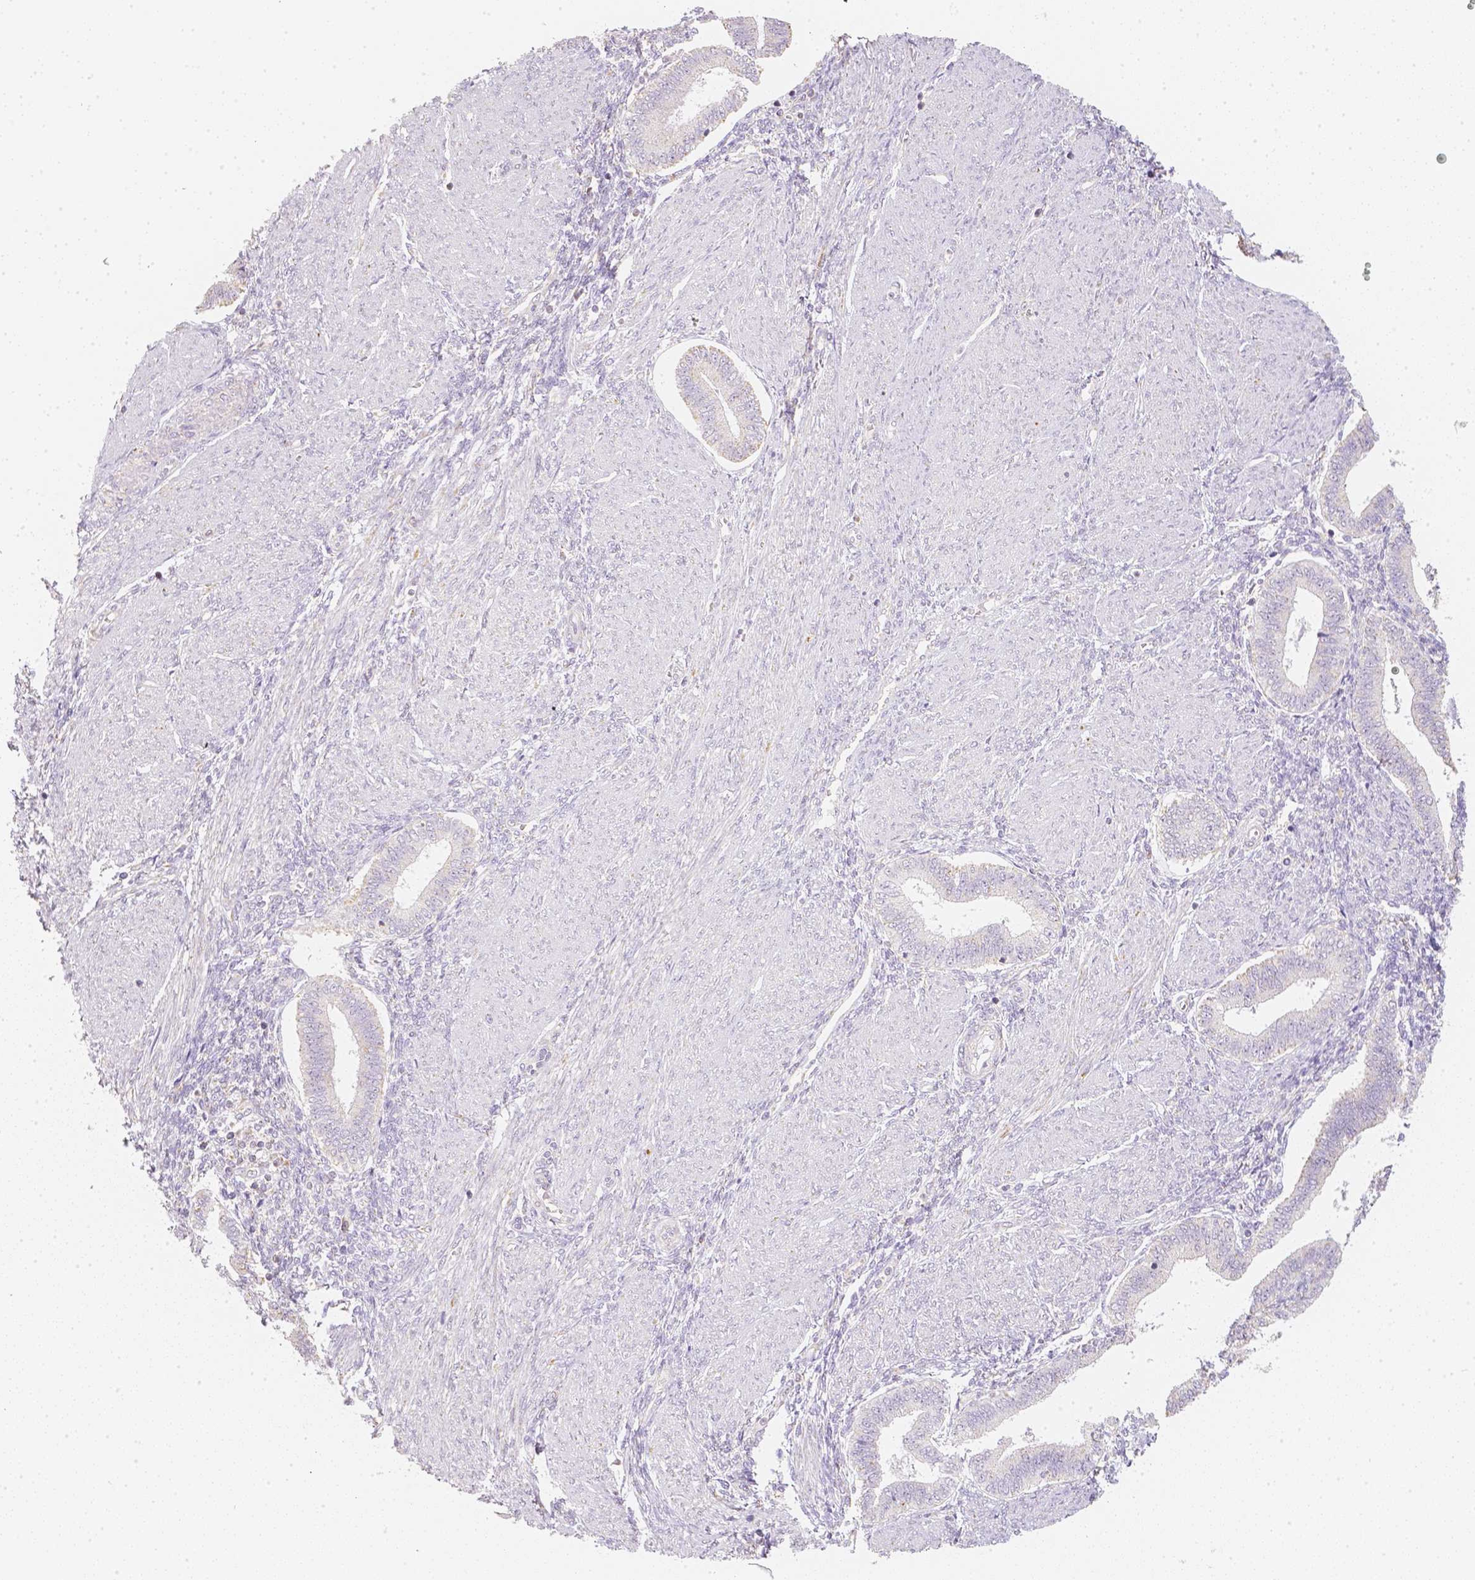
{"staining": {"intensity": "negative", "quantity": "none", "location": "none"}, "tissue": "endometrium", "cell_type": "Cells in endometrial stroma", "image_type": "normal", "snomed": [{"axis": "morphology", "description": "Normal tissue, NOS"}, {"axis": "topography", "description": "Endometrium"}], "caption": "Human endometrium stained for a protein using IHC shows no positivity in cells in endometrial stroma.", "gene": "NVL", "patient": {"sex": "female", "age": 42}}